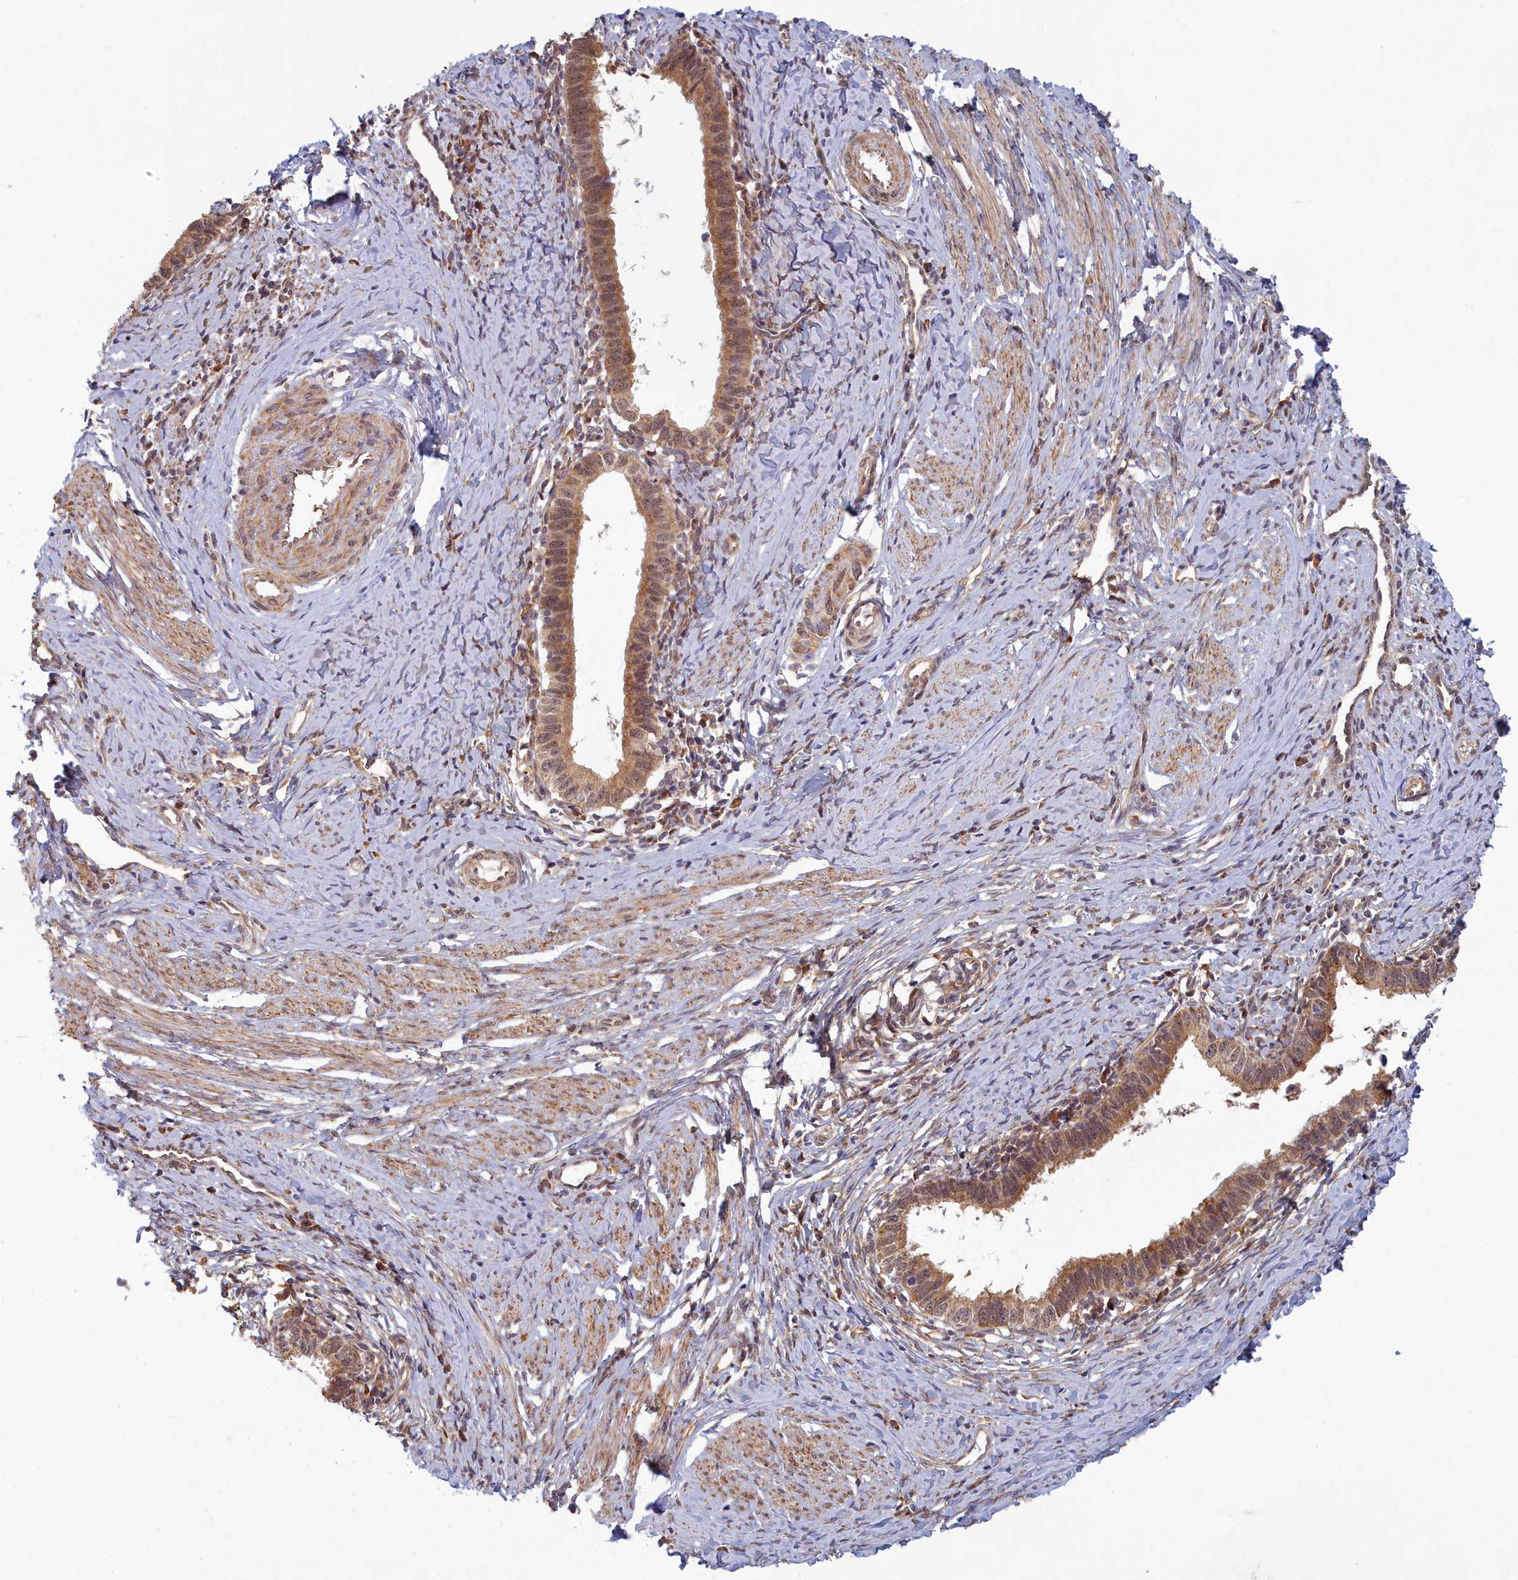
{"staining": {"intensity": "moderate", "quantity": ">75%", "location": "cytoplasmic/membranous,nuclear"}, "tissue": "cervical cancer", "cell_type": "Tumor cells", "image_type": "cancer", "snomed": [{"axis": "morphology", "description": "Adenocarcinoma, NOS"}, {"axis": "topography", "description": "Cervix"}], "caption": "Brown immunohistochemical staining in human cervical cancer (adenocarcinoma) demonstrates moderate cytoplasmic/membranous and nuclear expression in about >75% of tumor cells.", "gene": "MAK16", "patient": {"sex": "female", "age": 36}}